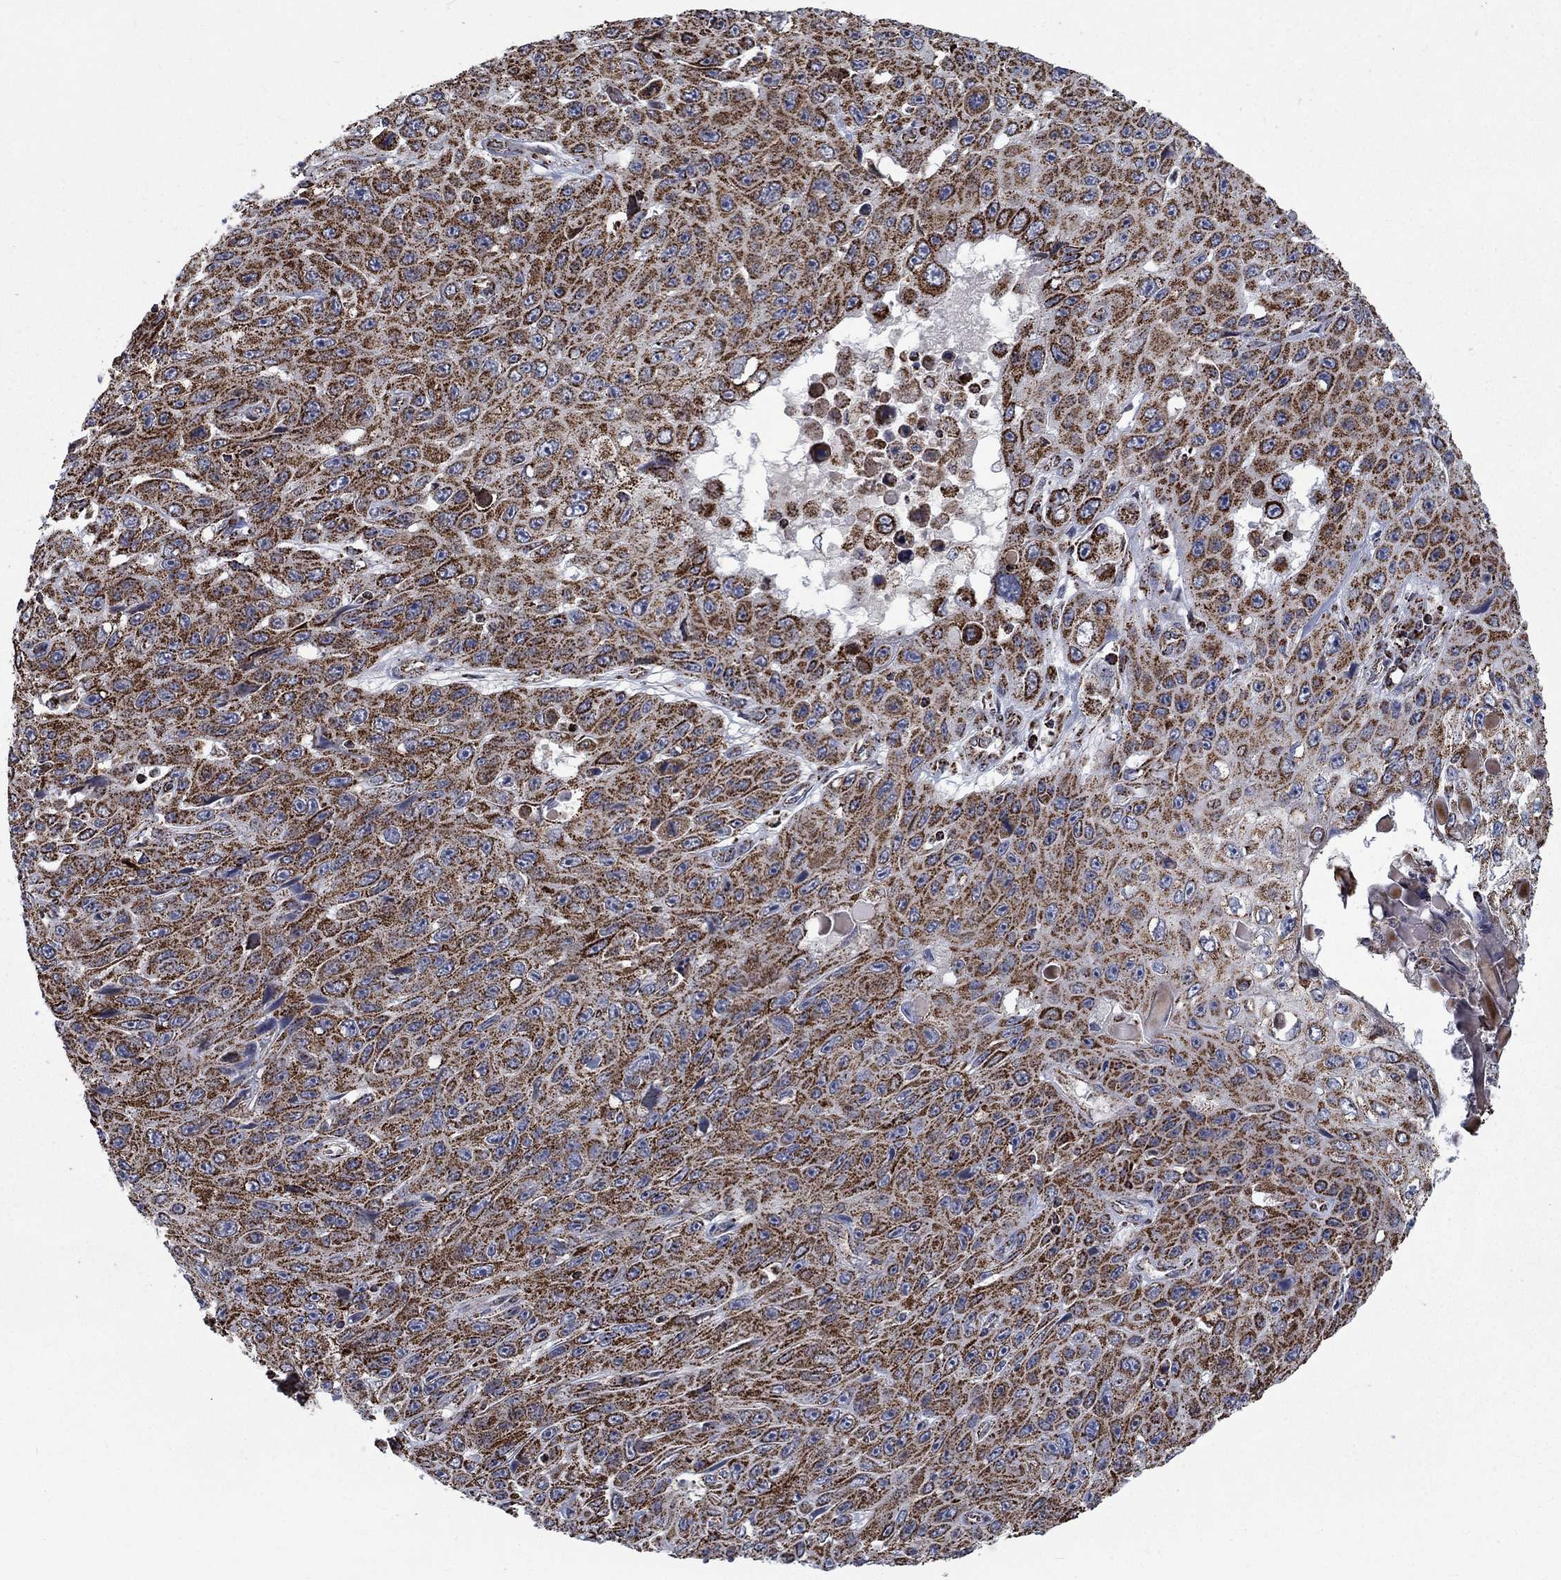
{"staining": {"intensity": "strong", "quantity": ">75%", "location": "cytoplasmic/membranous"}, "tissue": "skin cancer", "cell_type": "Tumor cells", "image_type": "cancer", "snomed": [{"axis": "morphology", "description": "Squamous cell carcinoma, NOS"}, {"axis": "topography", "description": "Skin"}], "caption": "Protein expression analysis of human squamous cell carcinoma (skin) reveals strong cytoplasmic/membranous expression in approximately >75% of tumor cells.", "gene": "MOAP1", "patient": {"sex": "male", "age": 82}}